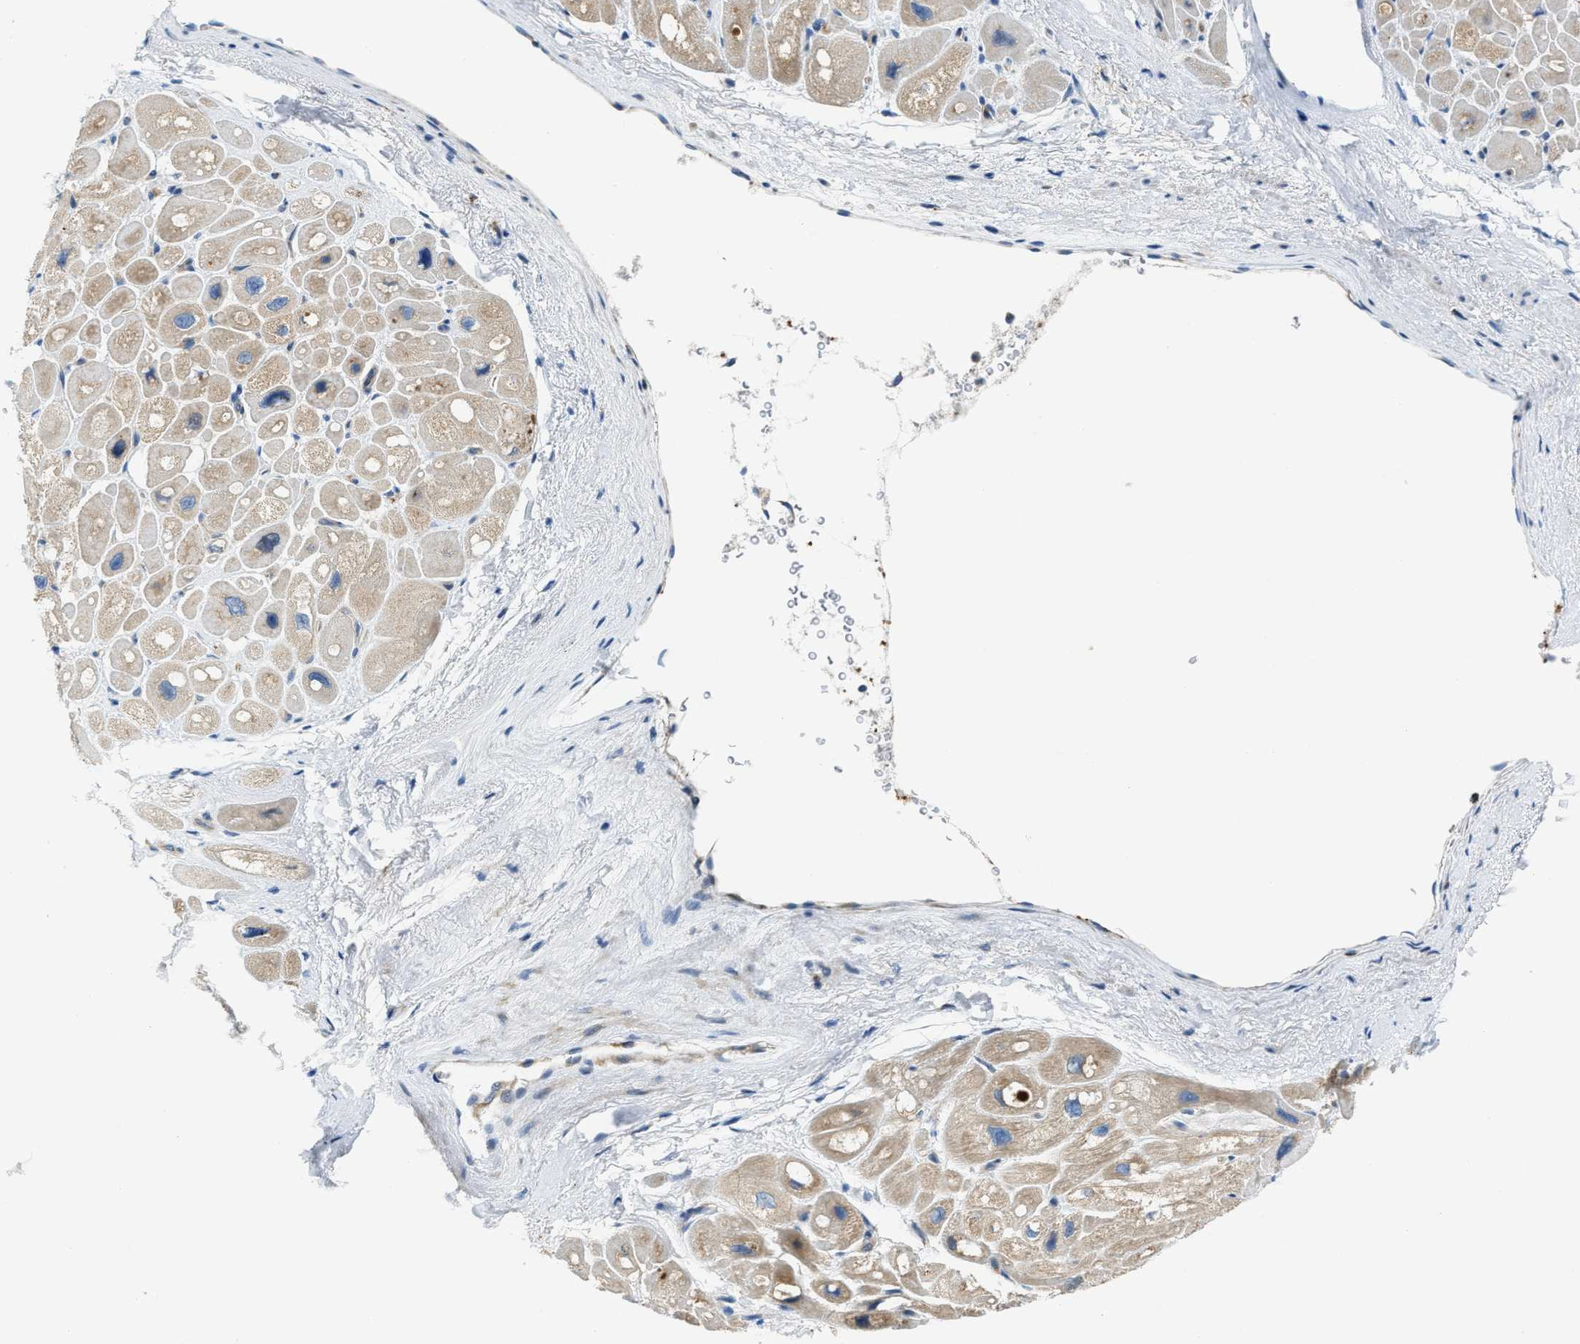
{"staining": {"intensity": "moderate", "quantity": "25%-75%", "location": "cytoplasmic/membranous"}, "tissue": "heart muscle", "cell_type": "Cardiomyocytes", "image_type": "normal", "snomed": [{"axis": "morphology", "description": "Normal tissue, NOS"}, {"axis": "topography", "description": "Heart"}], "caption": "This is an image of immunohistochemistry staining of normal heart muscle, which shows moderate positivity in the cytoplasmic/membranous of cardiomyocytes.", "gene": "KLHDC10", "patient": {"sex": "male", "age": 49}}